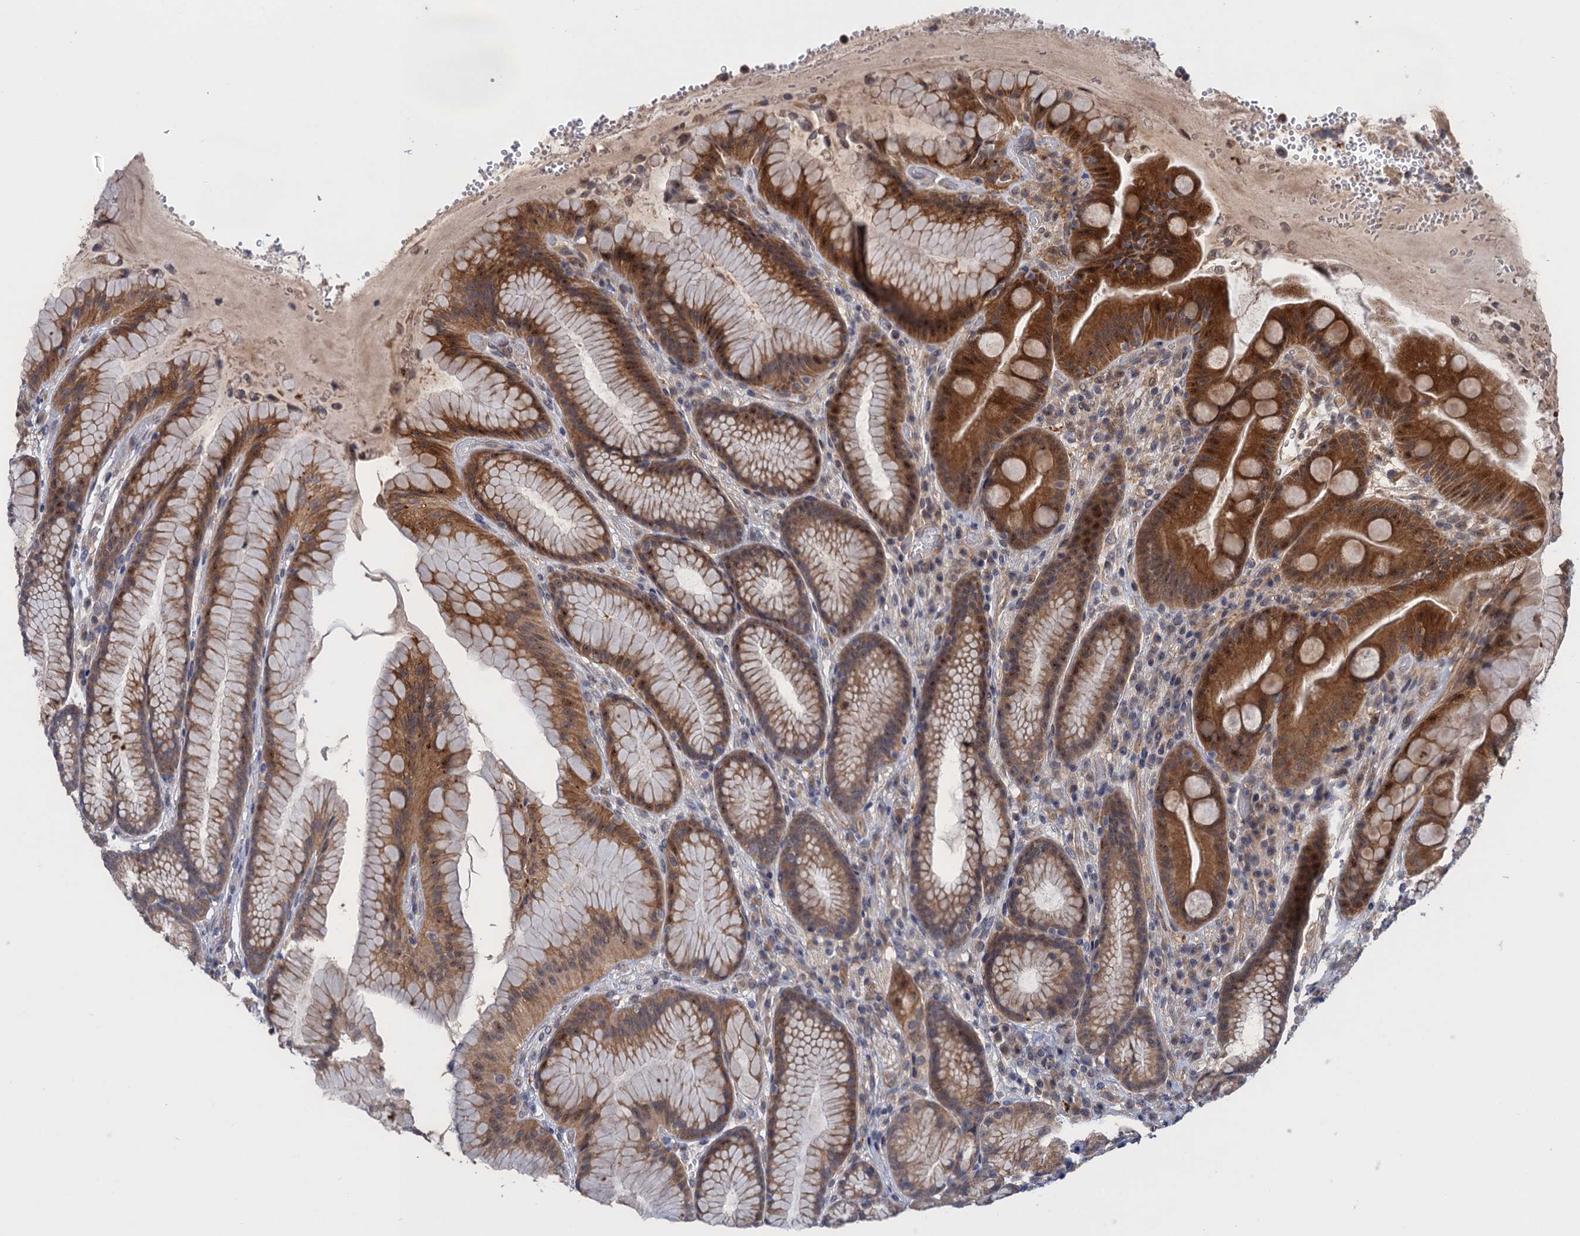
{"staining": {"intensity": "strong", "quantity": "25%-75%", "location": "cytoplasmic/membranous"}, "tissue": "stomach", "cell_type": "Glandular cells", "image_type": "normal", "snomed": [{"axis": "morphology", "description": "Normal tissue, NOS"}, {"axis": "topography", "description": "Stomach"}], "caption": "Immunohistochemical staining of benign human stomach demonstrates strong cytoplasmic/membranous protein expression in approximately 25%-75% of glandular cells. The staining is performed using DAB (3,3'-diaminobenzidine) brown chromogen to label protein expression. The nuclei are counter-stained blue using hematoxylin.", "gene": "NEK8", "patient": {"sex": "male", "age": 57}}